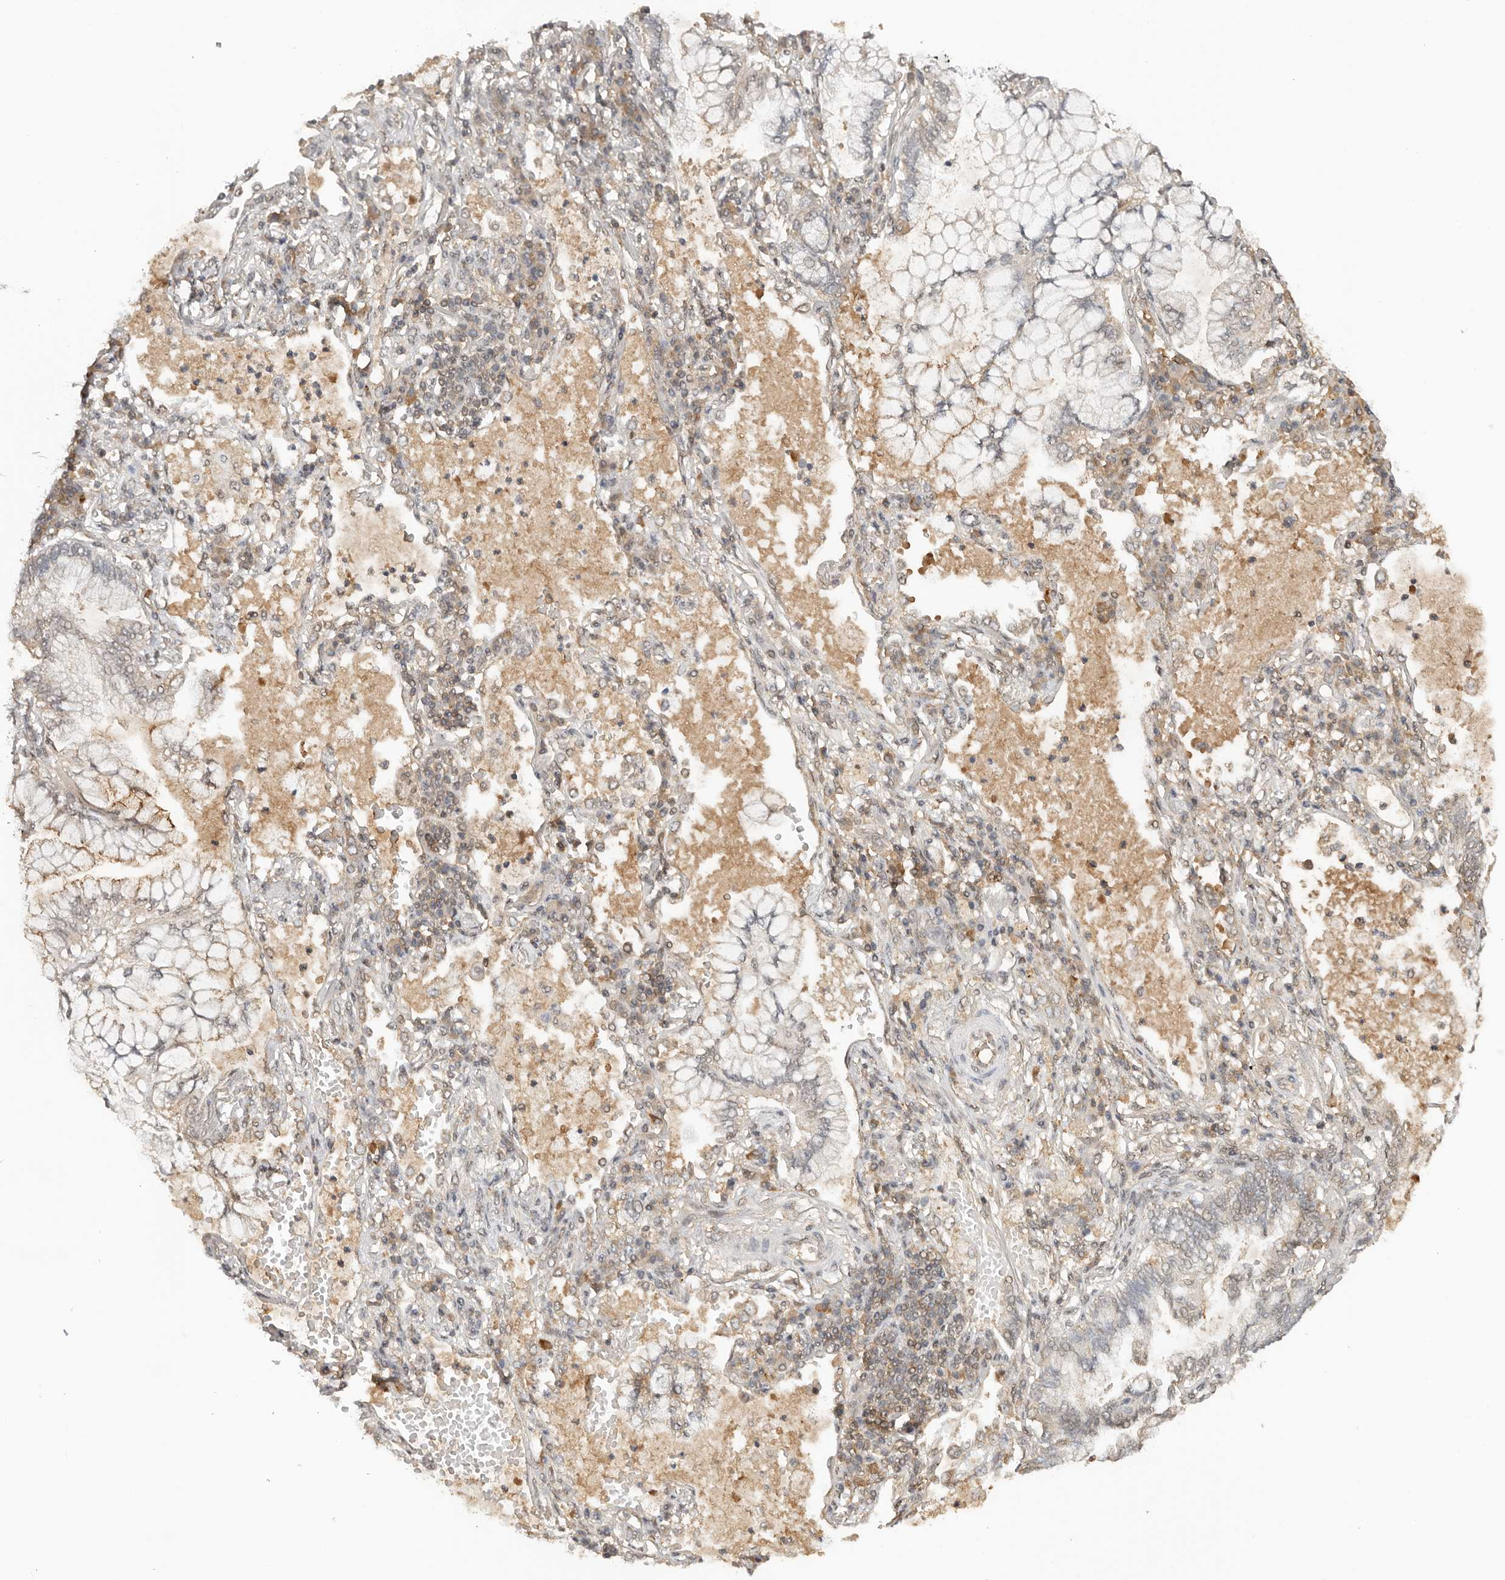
{"staining": {"intensity": "weak", "quantity": "<25%", "location": "cytoplasmic/membranous"}, "tissue": "lung cancer", "cell_type": "Tumor cells", "image_type": "cancer", "snomed": [{"axis": "morphology", "description": "Adenocarcinoma, NOS"}, {"axis": "topography", "description": "Lung"}], "caption": "The image shows no significant positivity in tumor cells of adenocarcinoma (lung).", "gene": "SEC14L1", "patient": {"sex": "female", "age": 70}}